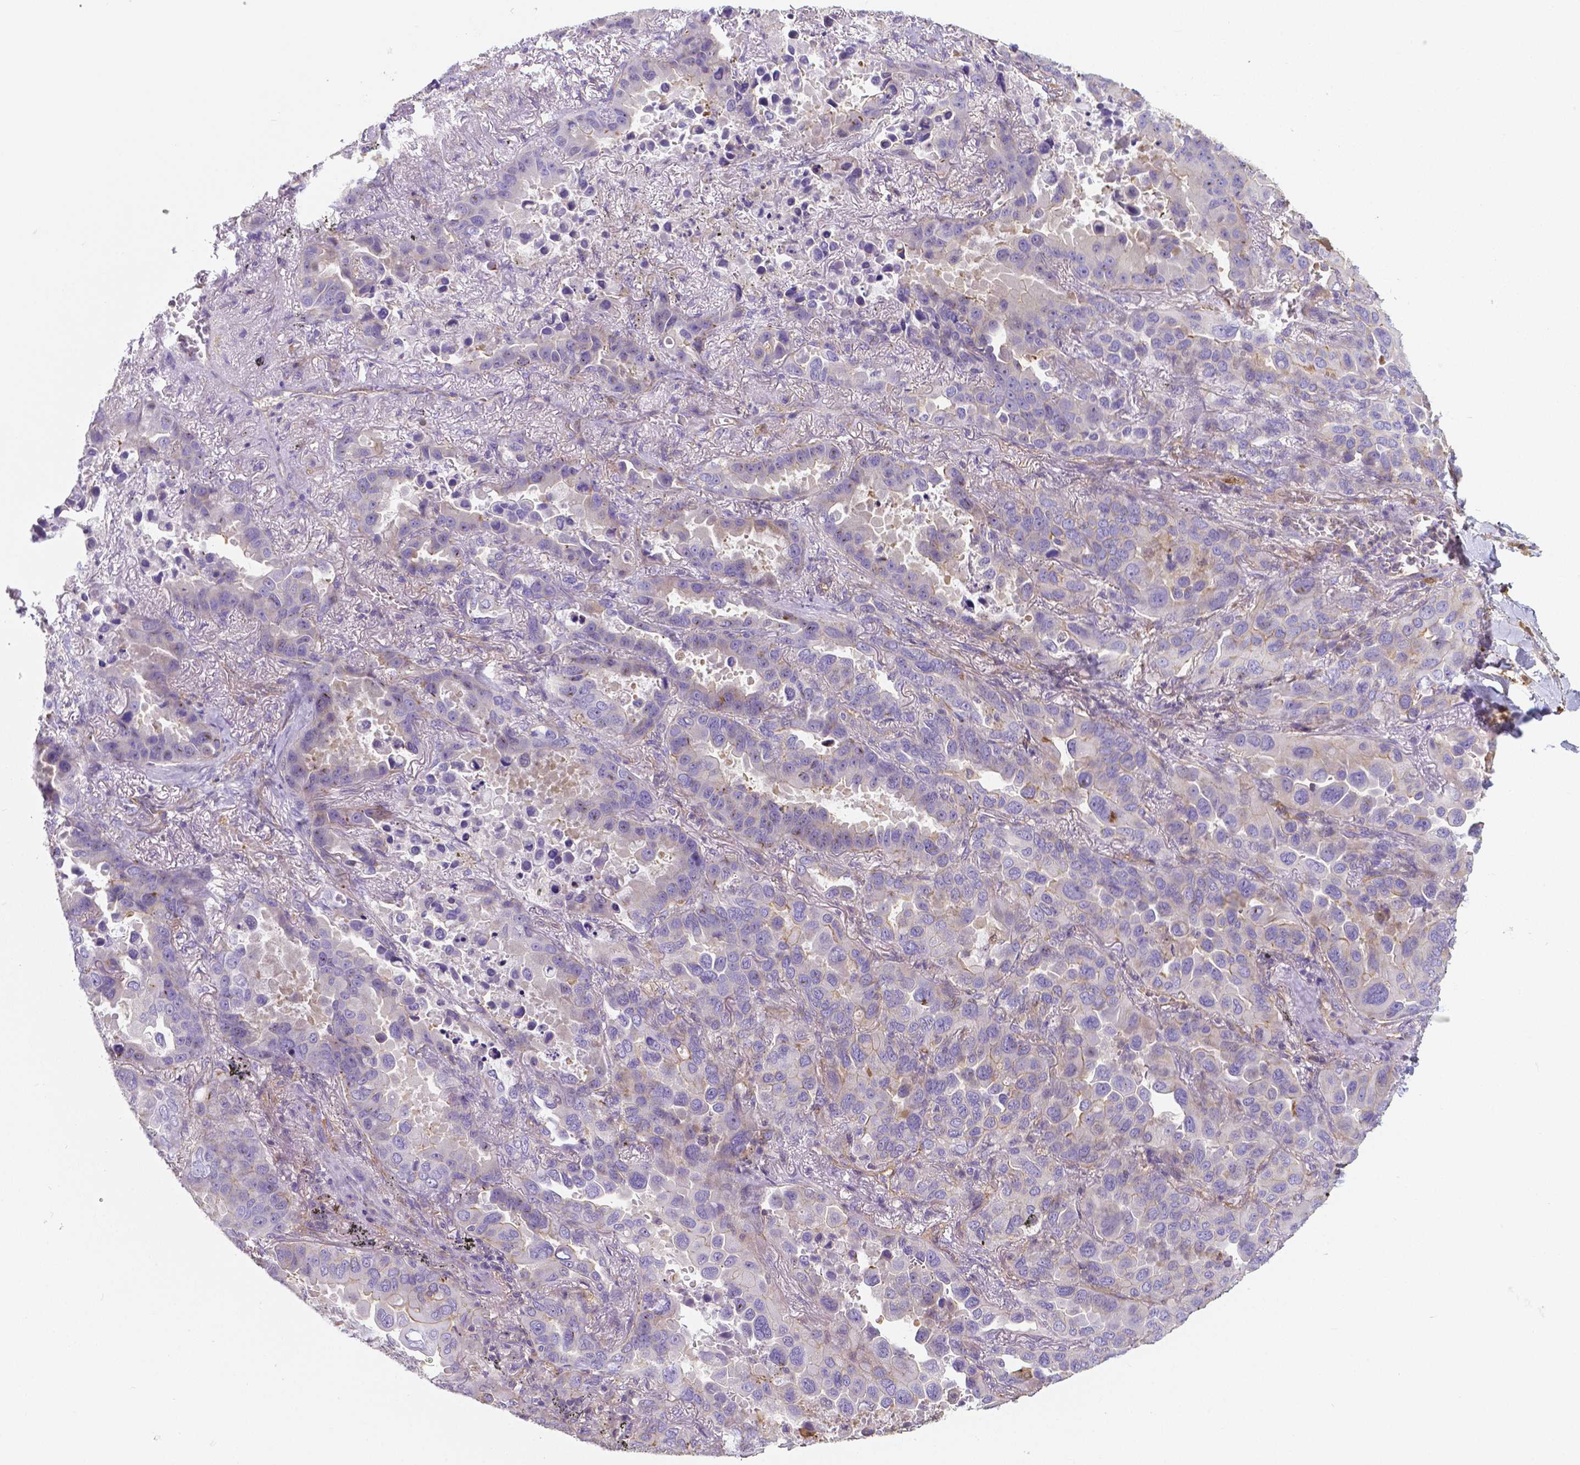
{"staining": {"intensity": "negative", "quantity": "none", "location": "none"}, "tissue": "lung cancer", "cell_type": "Tumor cells", "image_type": "cancer", "snomed": [{"axis": "morphology", "description": "Adenocarcinoma, NOS"}, {"axis": "topography", "description": "Lung"}], "caption": "The immunohistochemistry photomicrograph has no significant expression in tumor cells of lung cancer (adenocarcinoma) tissue. The staining is performed using DAB brown chromogen with nuclei counter-stained in using hematoxylin.", "gene": "CRMP1", "patient": {"sex": "male", "age": 64}}